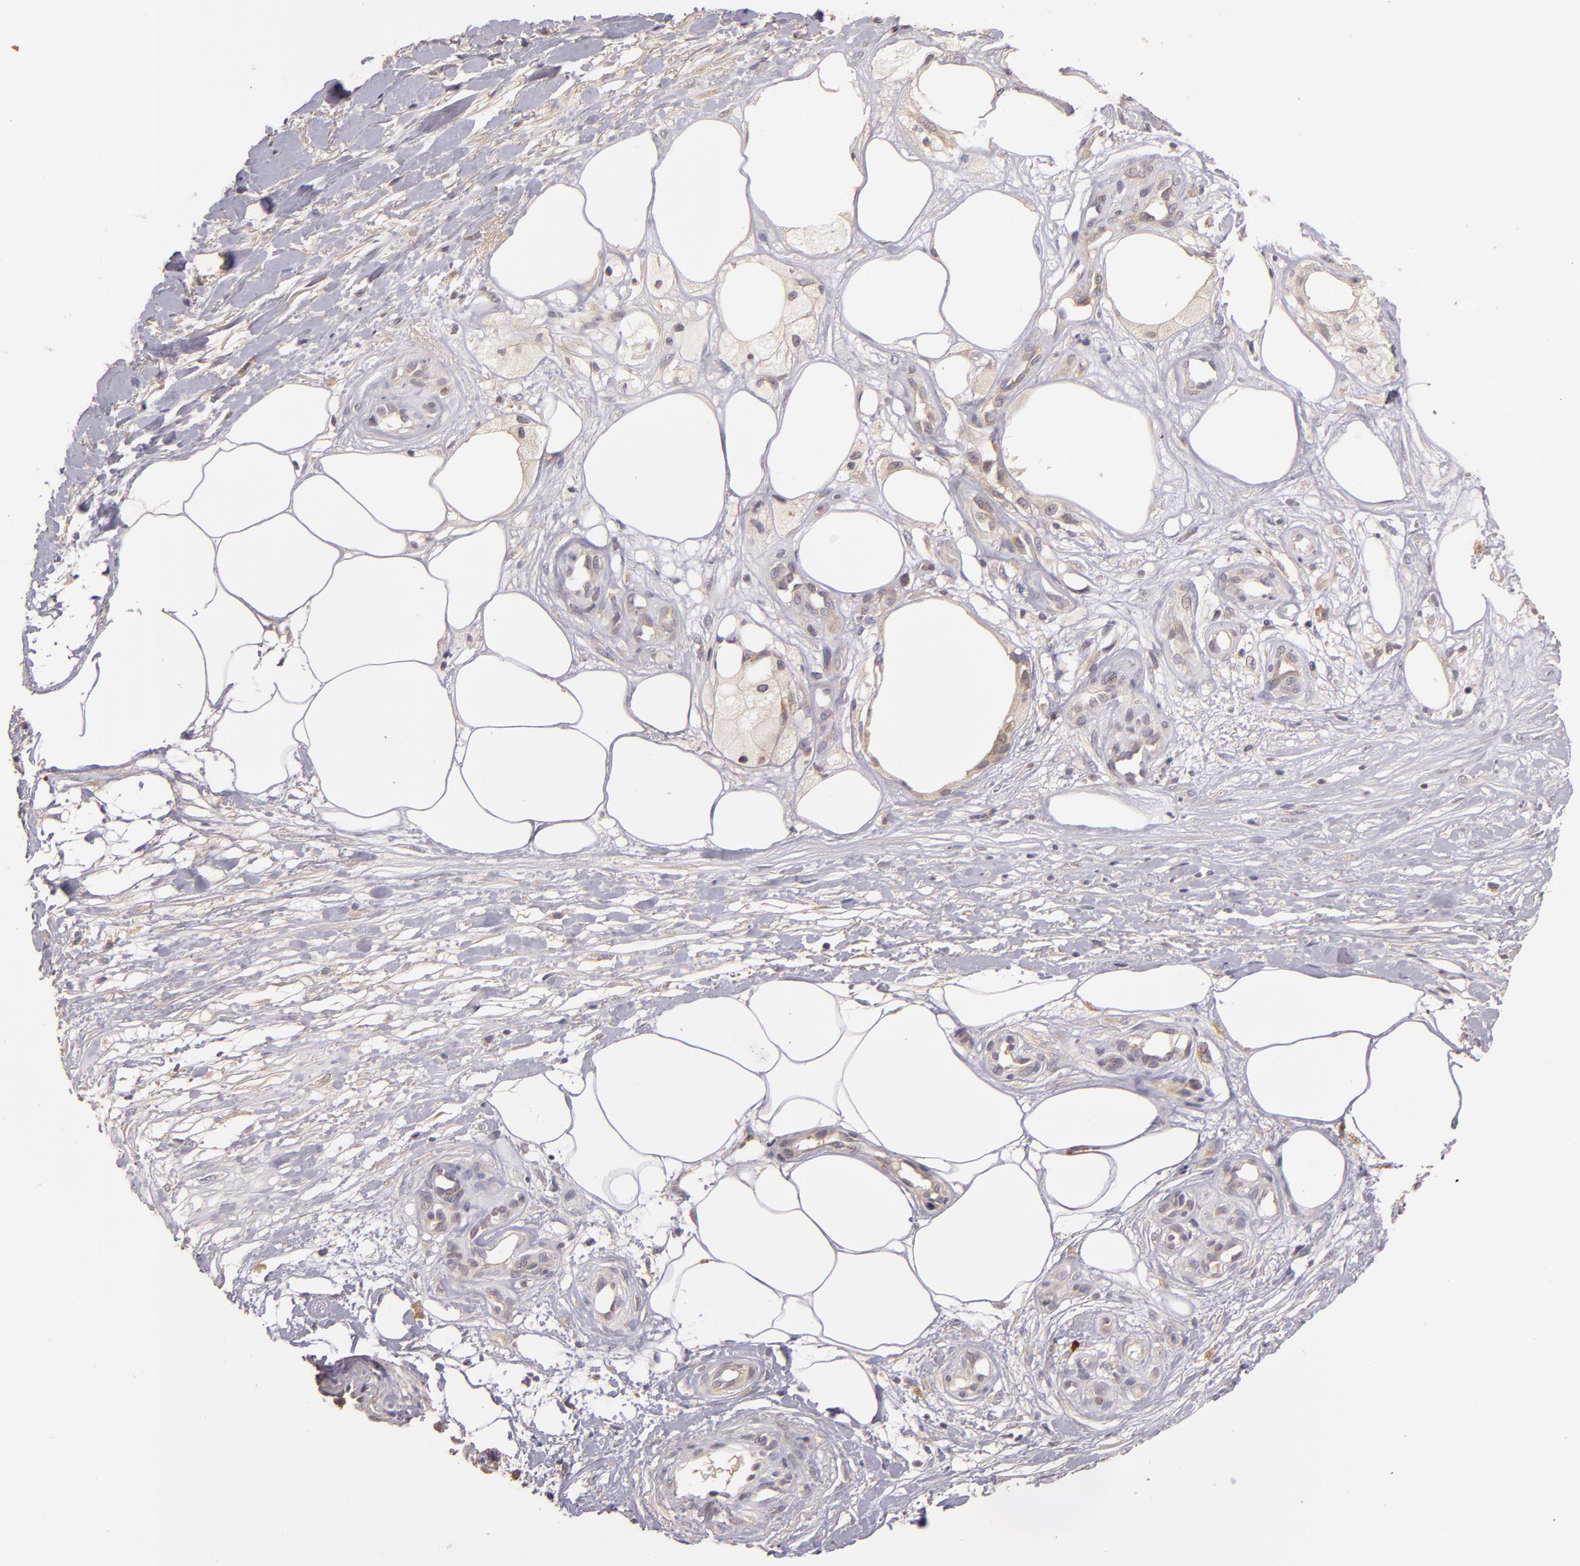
{"staining": {"intensity": "weak", "quantity": "25%-75%", "location": "cytoplasmic/membranous"}, "tissue": "melanoma", "cell_type": "Tumor cells", "image_type": "cancer", "snomed": [{"axis": "morphology", "description": "Malignant melanoma, NOS"}, {"axis": "topography", "description": "Skin"}], "caption": "Melanoma stained for a protein exhibits weak cytoplasmic/membranous positivity in tumor cells. (Stains: DAB in brown, nuclei in blue, Microscopy: brightfield microscopy at high magnification).", "gene": "UPF3B", "patient": {"sex": "female", "age": 85}}